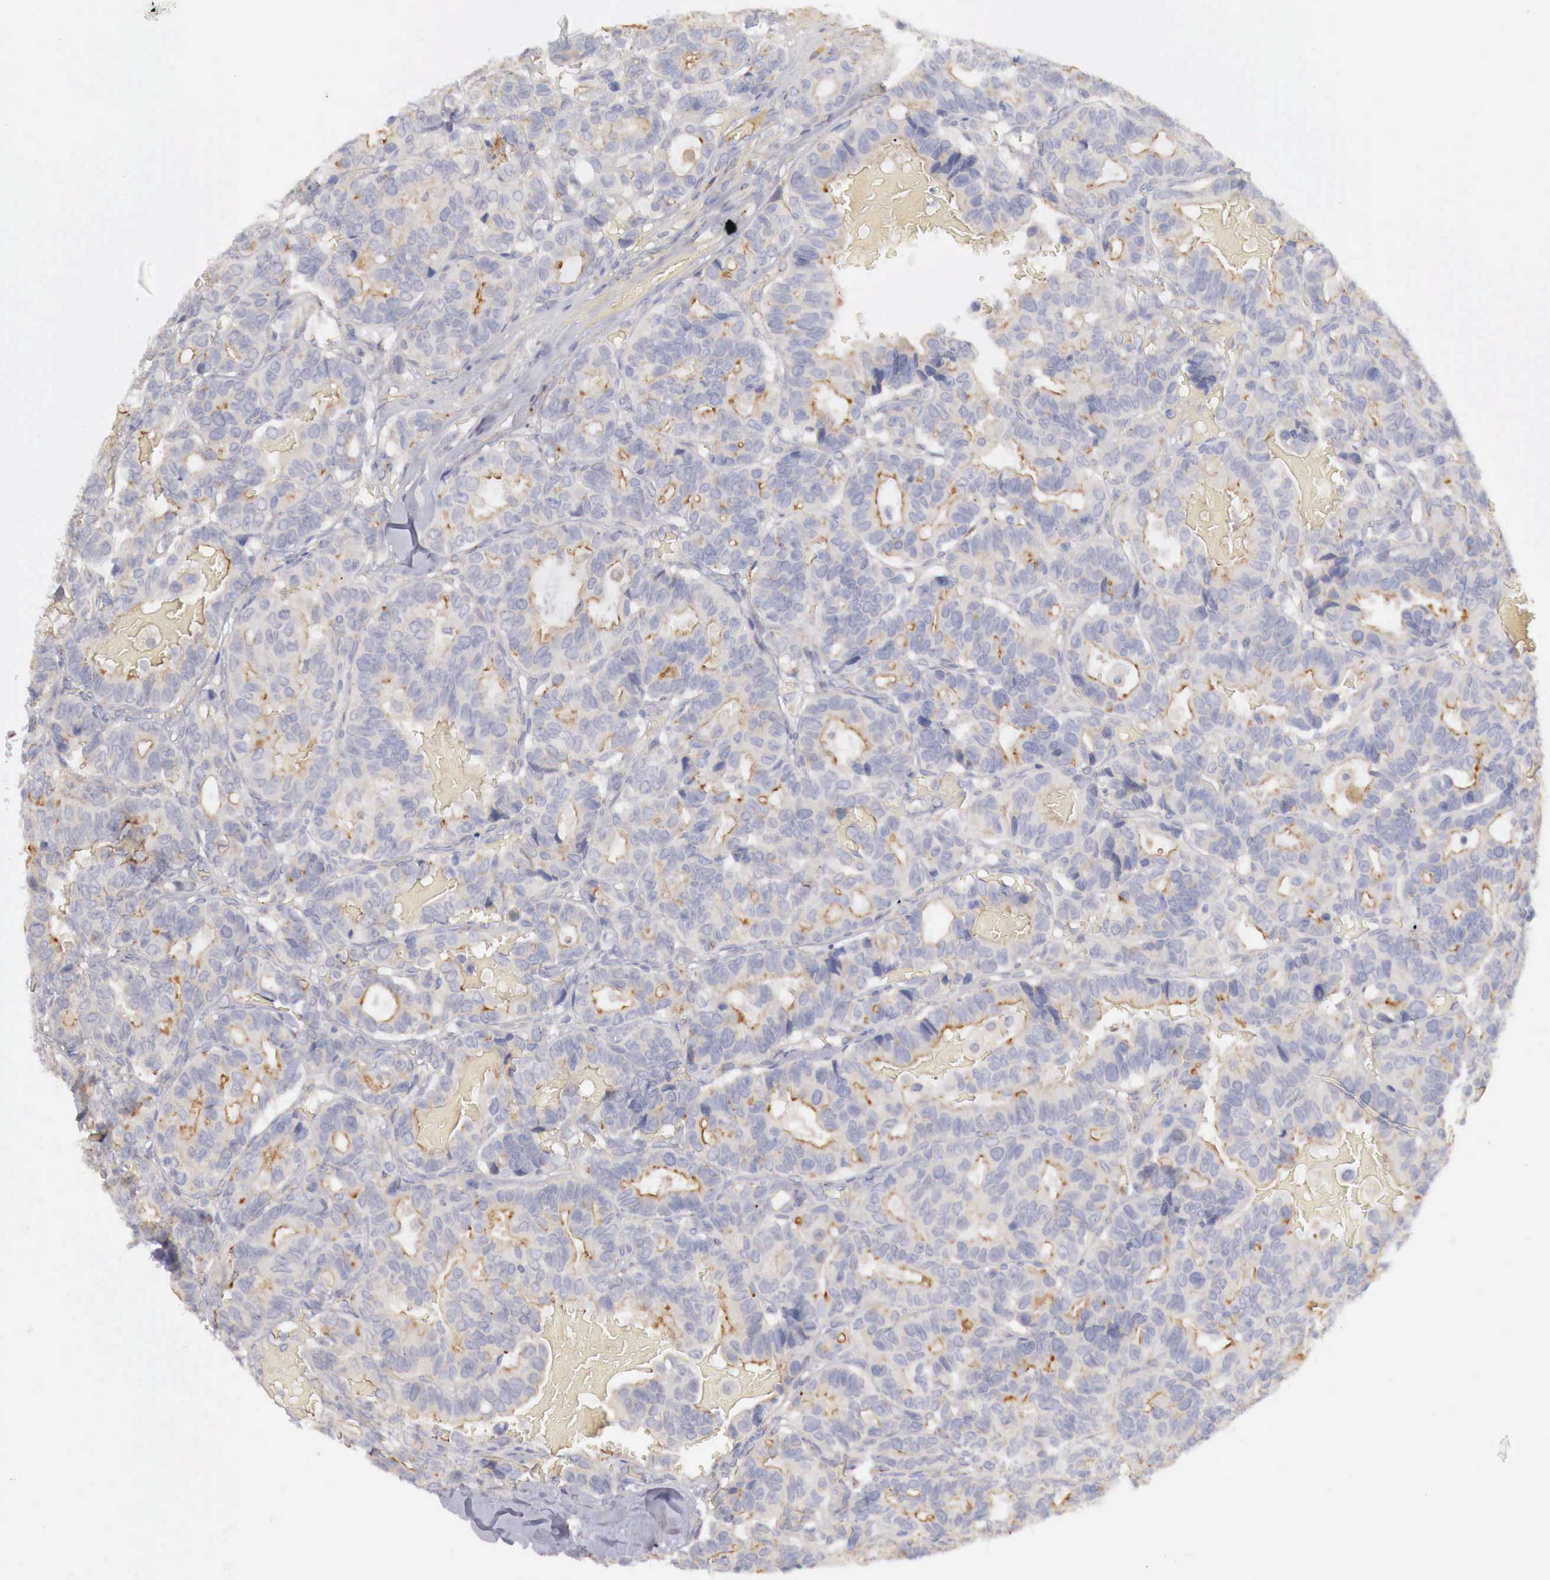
{"staining": {"intensity": "weak", "quantity": "25%-75%", "location": "cytoplasmic/membranous"}, "tissue": "breast cancer", "cell_type": "Tumor cells", "image_type": "cancer", "snomed": [{"axis": "morphology", "description": "Duct carcinoma"}, {"axis": "topography", "description": "Breast"}], "caption": "This image exhibits immunohistochemistry staining of infiltrating ductal carcinoma (breast), with low weak cytoplasmic/membranous staining in approximately 25%-75% of tumor cells.", "gene": "KLHDC7B", "patient": {"sex": "female", "age": 69}}